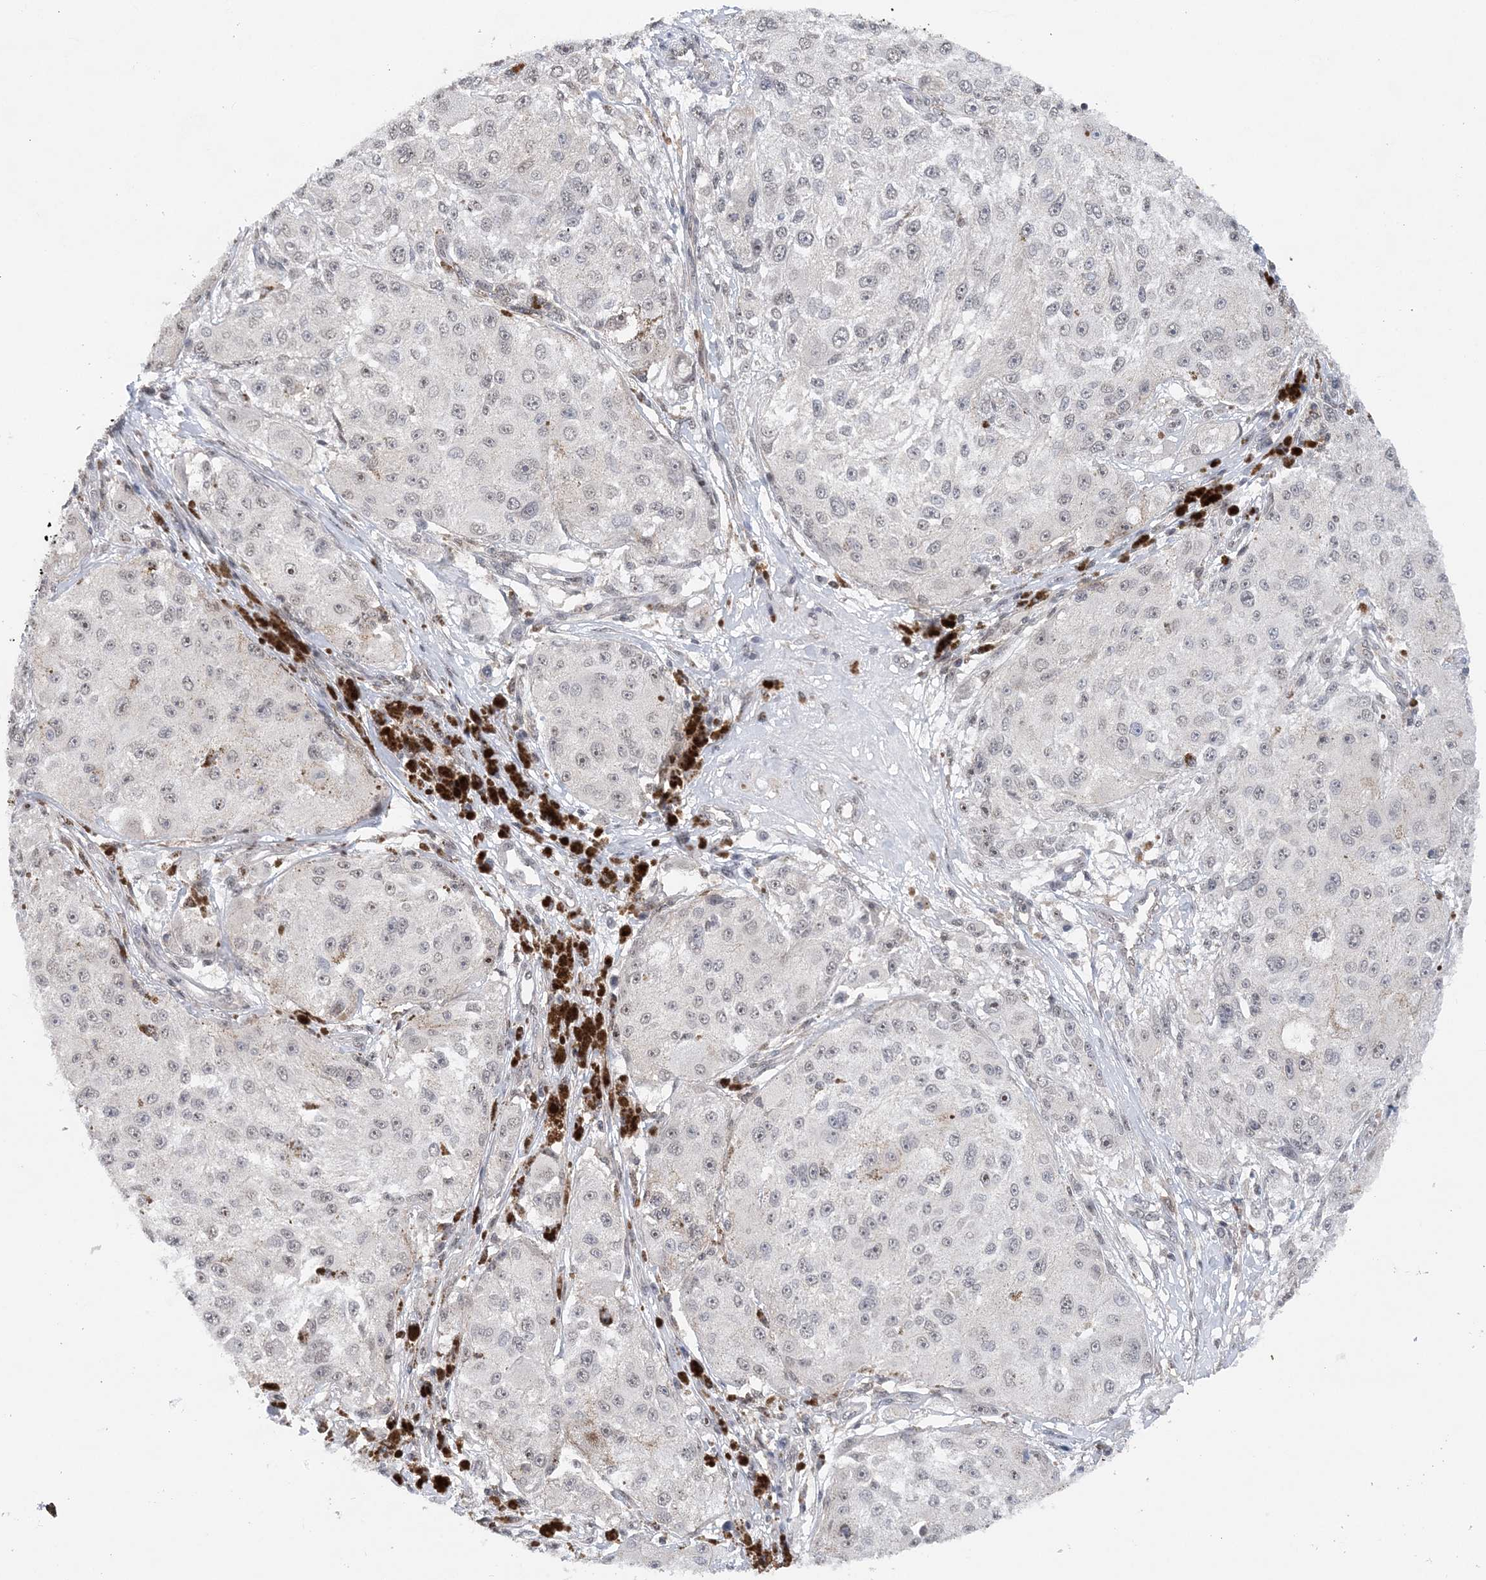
{"staining": {"intensity": "negative", "quantity": "none", "location": "none"}, "tissue": "melanoma", "cell_type": "Tumor cells", "image_type": "cancer", "snomed": [{"axis": "morphology", "description": "Necrosis, NOS"}, {"axis": "morphology", "description": "Malignant melanoma, NOS"}, {"axis": "topography", "description": "Skin"}], "caption": "IHC micrograph of neoplastic tissue: human melanoma stained with DAB displays no significant protein expression in tumor cells.", "gene": "CCDC152", "patient": {"sex": "female", "age": 87}}